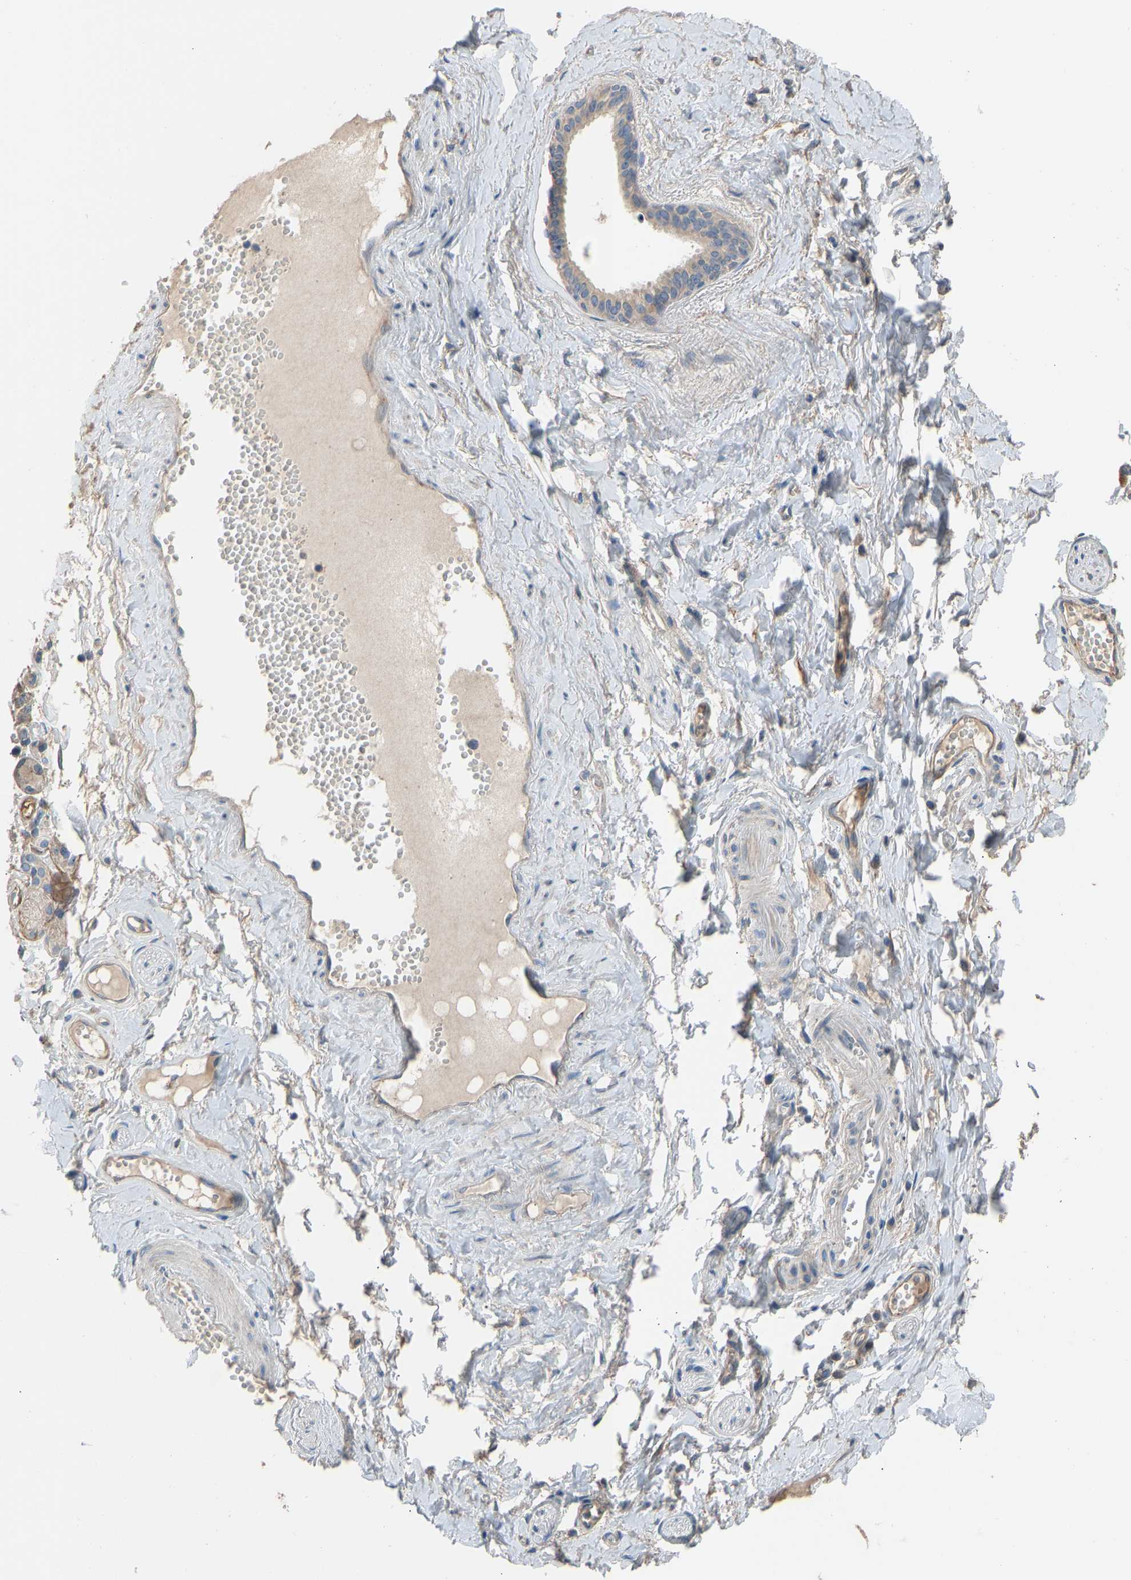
{"staining": {"intensity": "weak", "quantity": ">75%", "location": "cytoplasmic/membranous"}, "tissue": "adipose tissue", "cell_type": "Adipocytes", "image_type": "normal", "snomed": [{"axis": "morphology", "description": "Normal tissue, NOS"}, {"axis": "morphology", "description": "Inflammation, NOS"}, {"axis": "topography", "description": "Salivary gland"}, {"axis": "topography", "description": "Peripheral nerve tissue"}], "caption": "A low amount of weak cytoplasmic/membranous staining is seen in approximately >75% of adipocytes in normal adipose tissue.", "gene": "TGFBR3", "patient": {"sex": "female", "age": 75}}